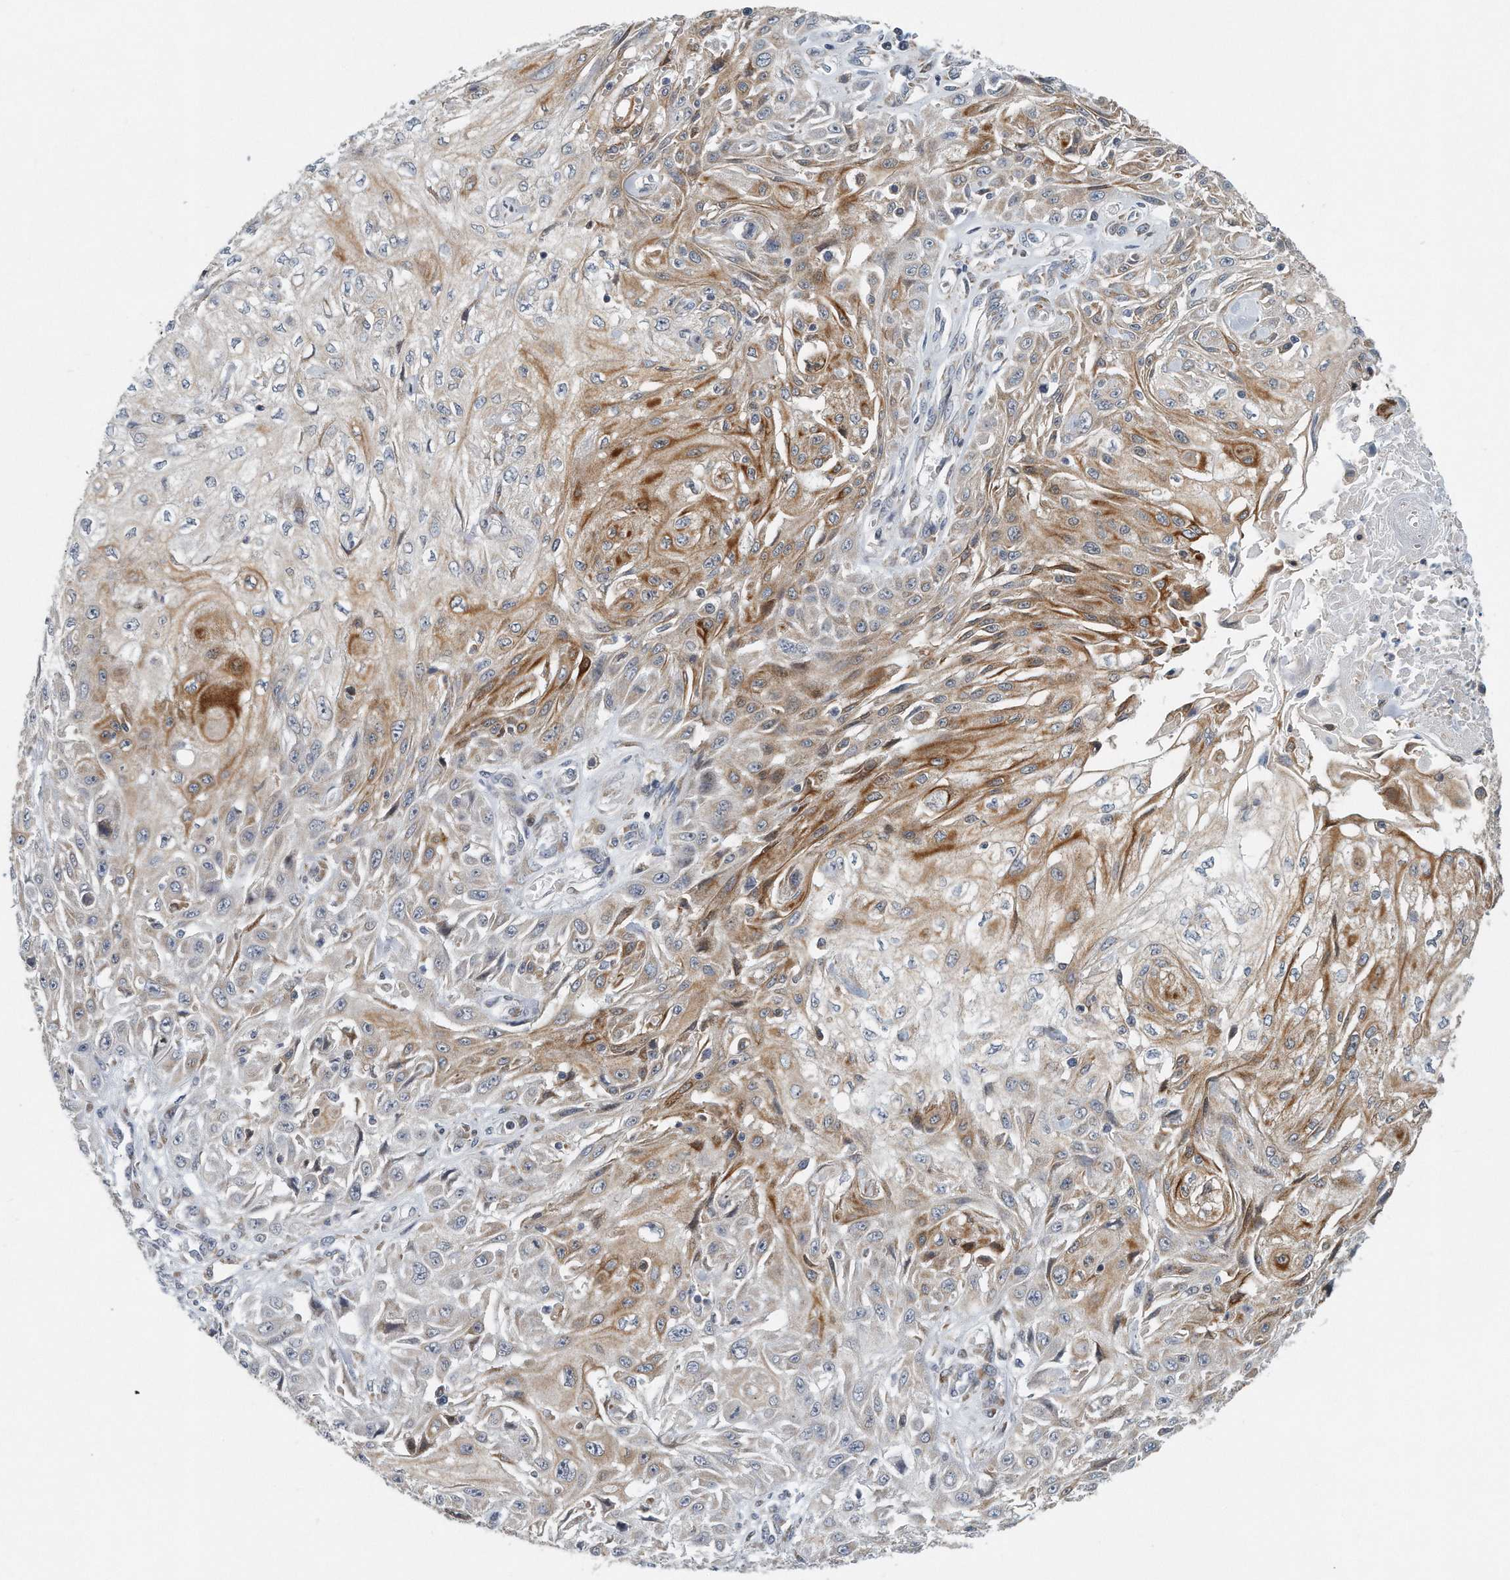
{"staining": {"intensity": "moderate", "quantity": "<25%", "location": "cytoplasmic/membranous"}, "tissue": "skin cancer", "cell_type": "Tumor cells", "image_type": "cancer", "snomed": [{"axis": "morphology", "description": "Squamous cell carcinoma, NOS"}, {"axis": "morphology", "description": "Squamous cell carcinoma, metastatic, NOS"}, {"axis": "topography", "description": "Skin"}, {"axis": "topography", "description": "Lymph node"}], "caption": "Metastatic squamous cell carcinoma (skin) stained with a brown dye displays moderate cytoplasmic/membranous positive staining in about <25% of tumor cells.", "gene": "VLDLR", "patient": {"sex": "male", "age": 75}}